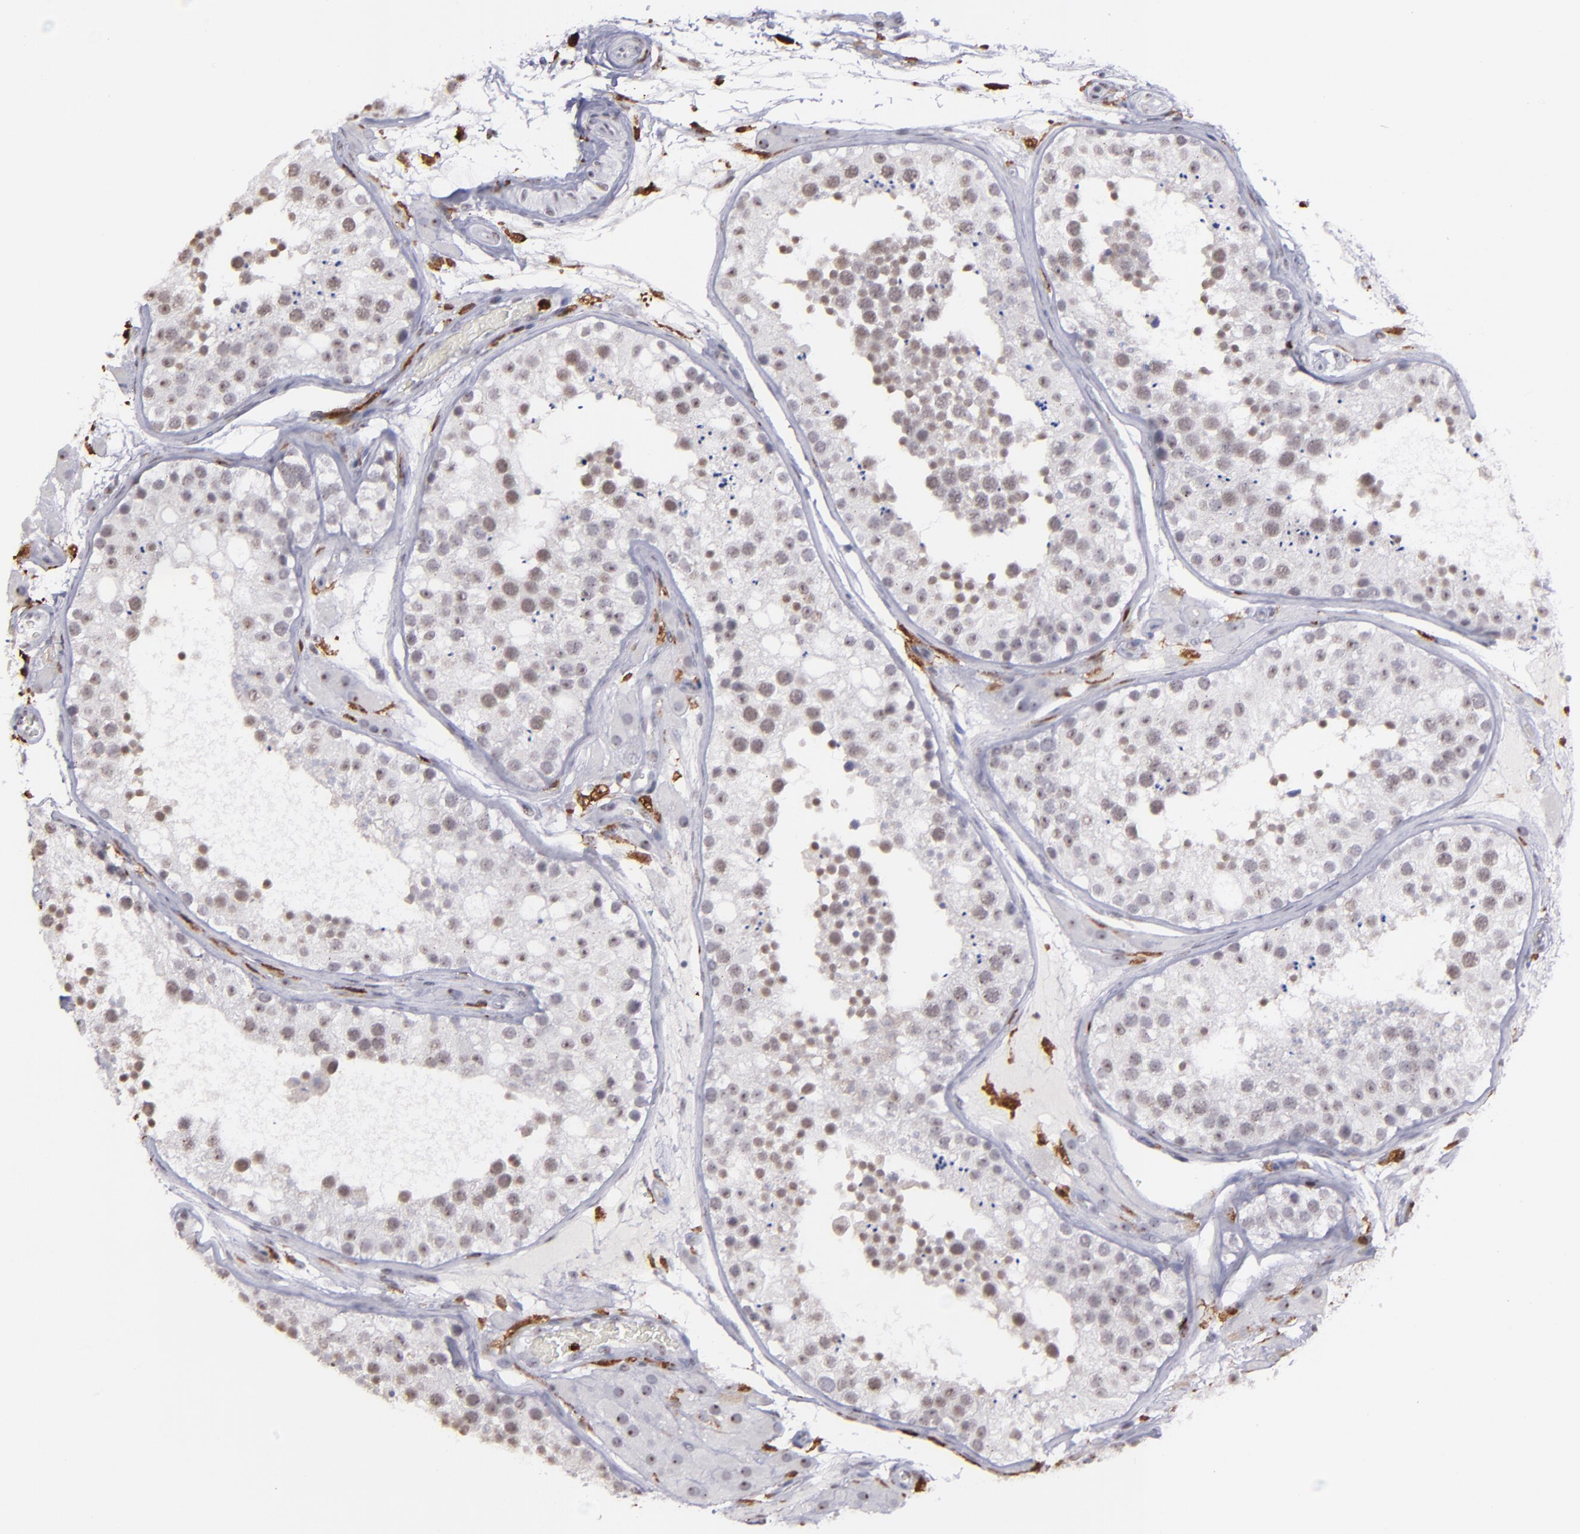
{"staining": {"intensity": "negative", "quantity": "none", "location": "none"}, "tissue": "testis", "cell_type": "Cells in seminiferous ducts", "image_type": "normal", "snomed": [{"axis": "morphology", "description": "Normal tissue, NOS"}, {"axis": "topography", "description": "Testis"}], "caption": "A photomicrograph of testis stained for a protein shows no brown staining in cells in seminiferous ducts.", "gene": "NCF2", "patient": {"sex": "male", "age": 26}}